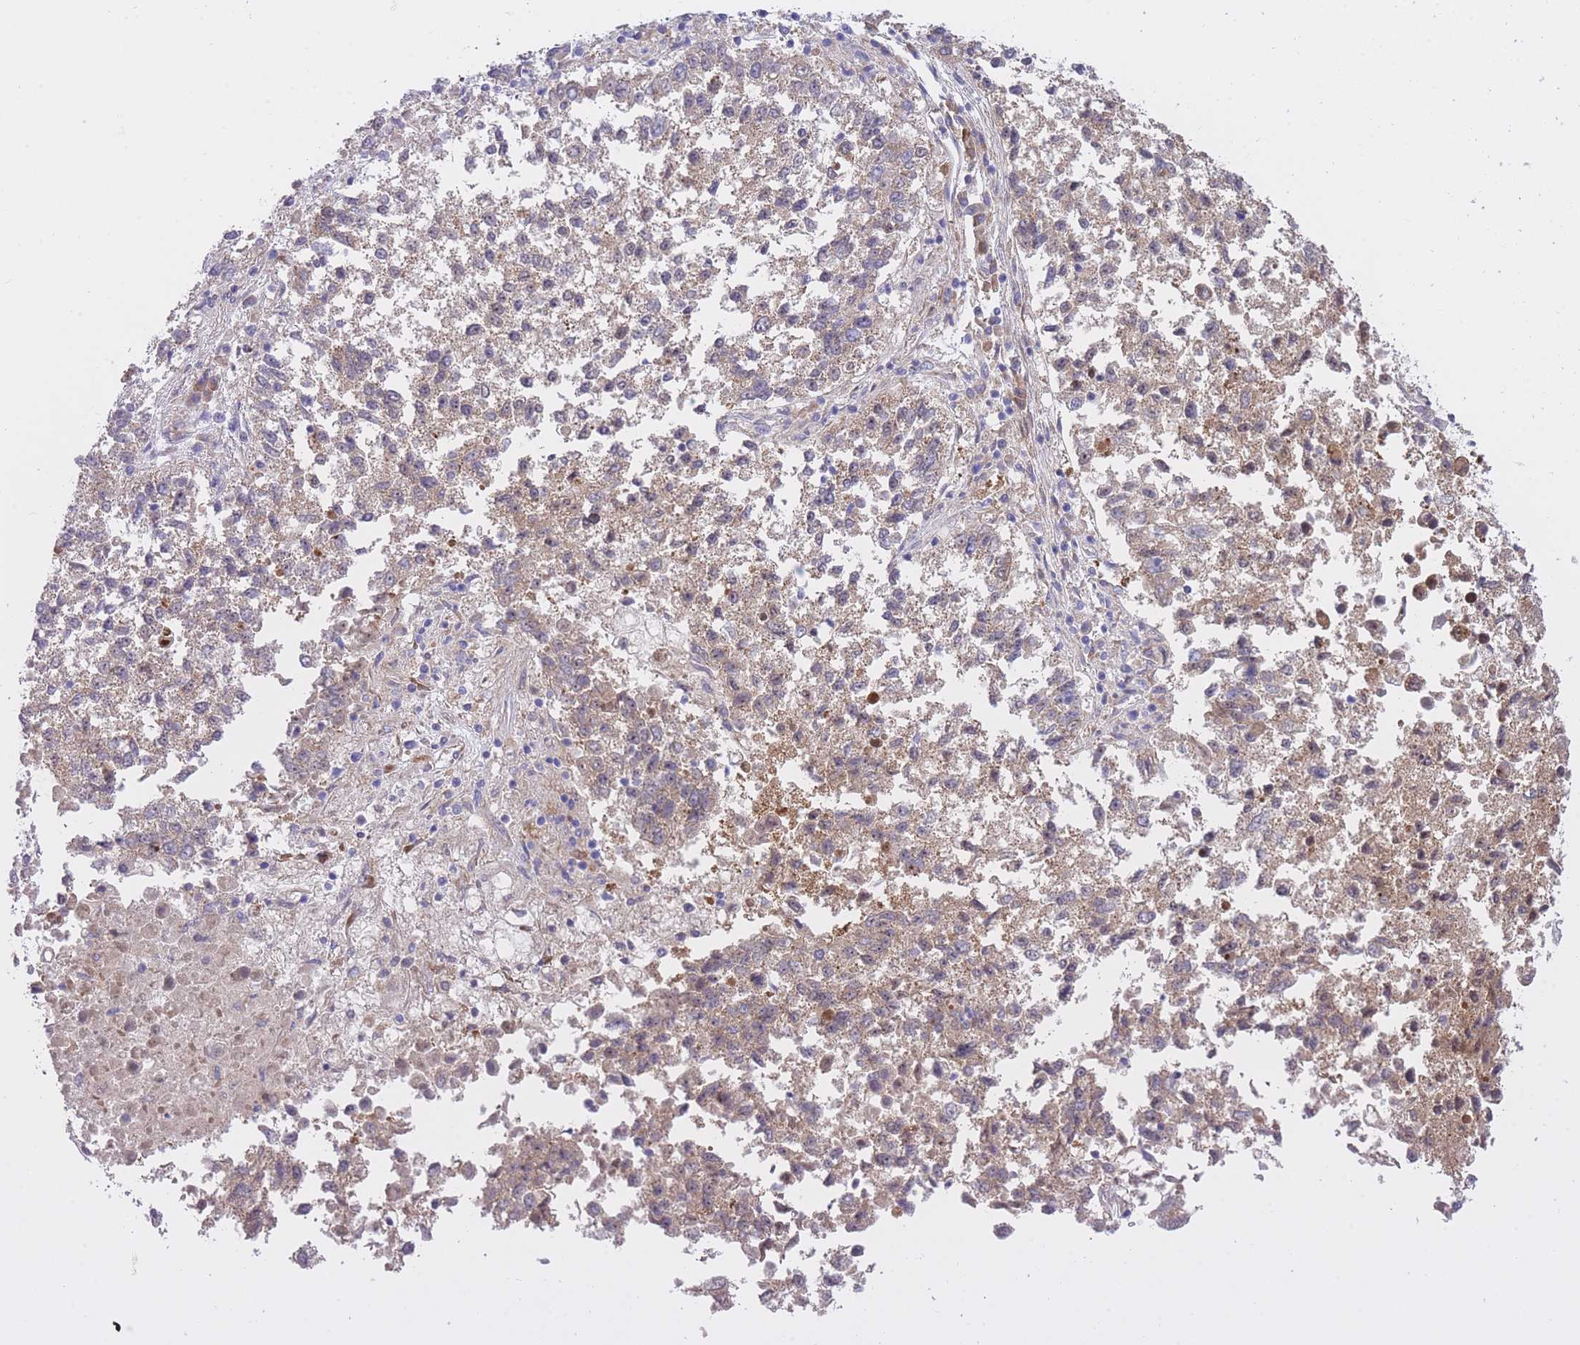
{"staining": {"intensity": "weak", "quantity": ">75%", "location": "cytoplasmic/membranous"}, "tissue": "lung cancer", "cell_type": "Tumor cells", "image_type": "cancer", "snomed": [{"axis": "morphology", "description": "Squamous cell carcinoma, NOS"}, {"axis": "topography", "description": "Lung"}], "caption": "Weak cytoplasmic/membranous positivity for a protein is present in approximately >75% of tumor cells of lung cancer using IHC.", "gene": "CHAC1", "patient": {"sex": "male", "age": 73}}